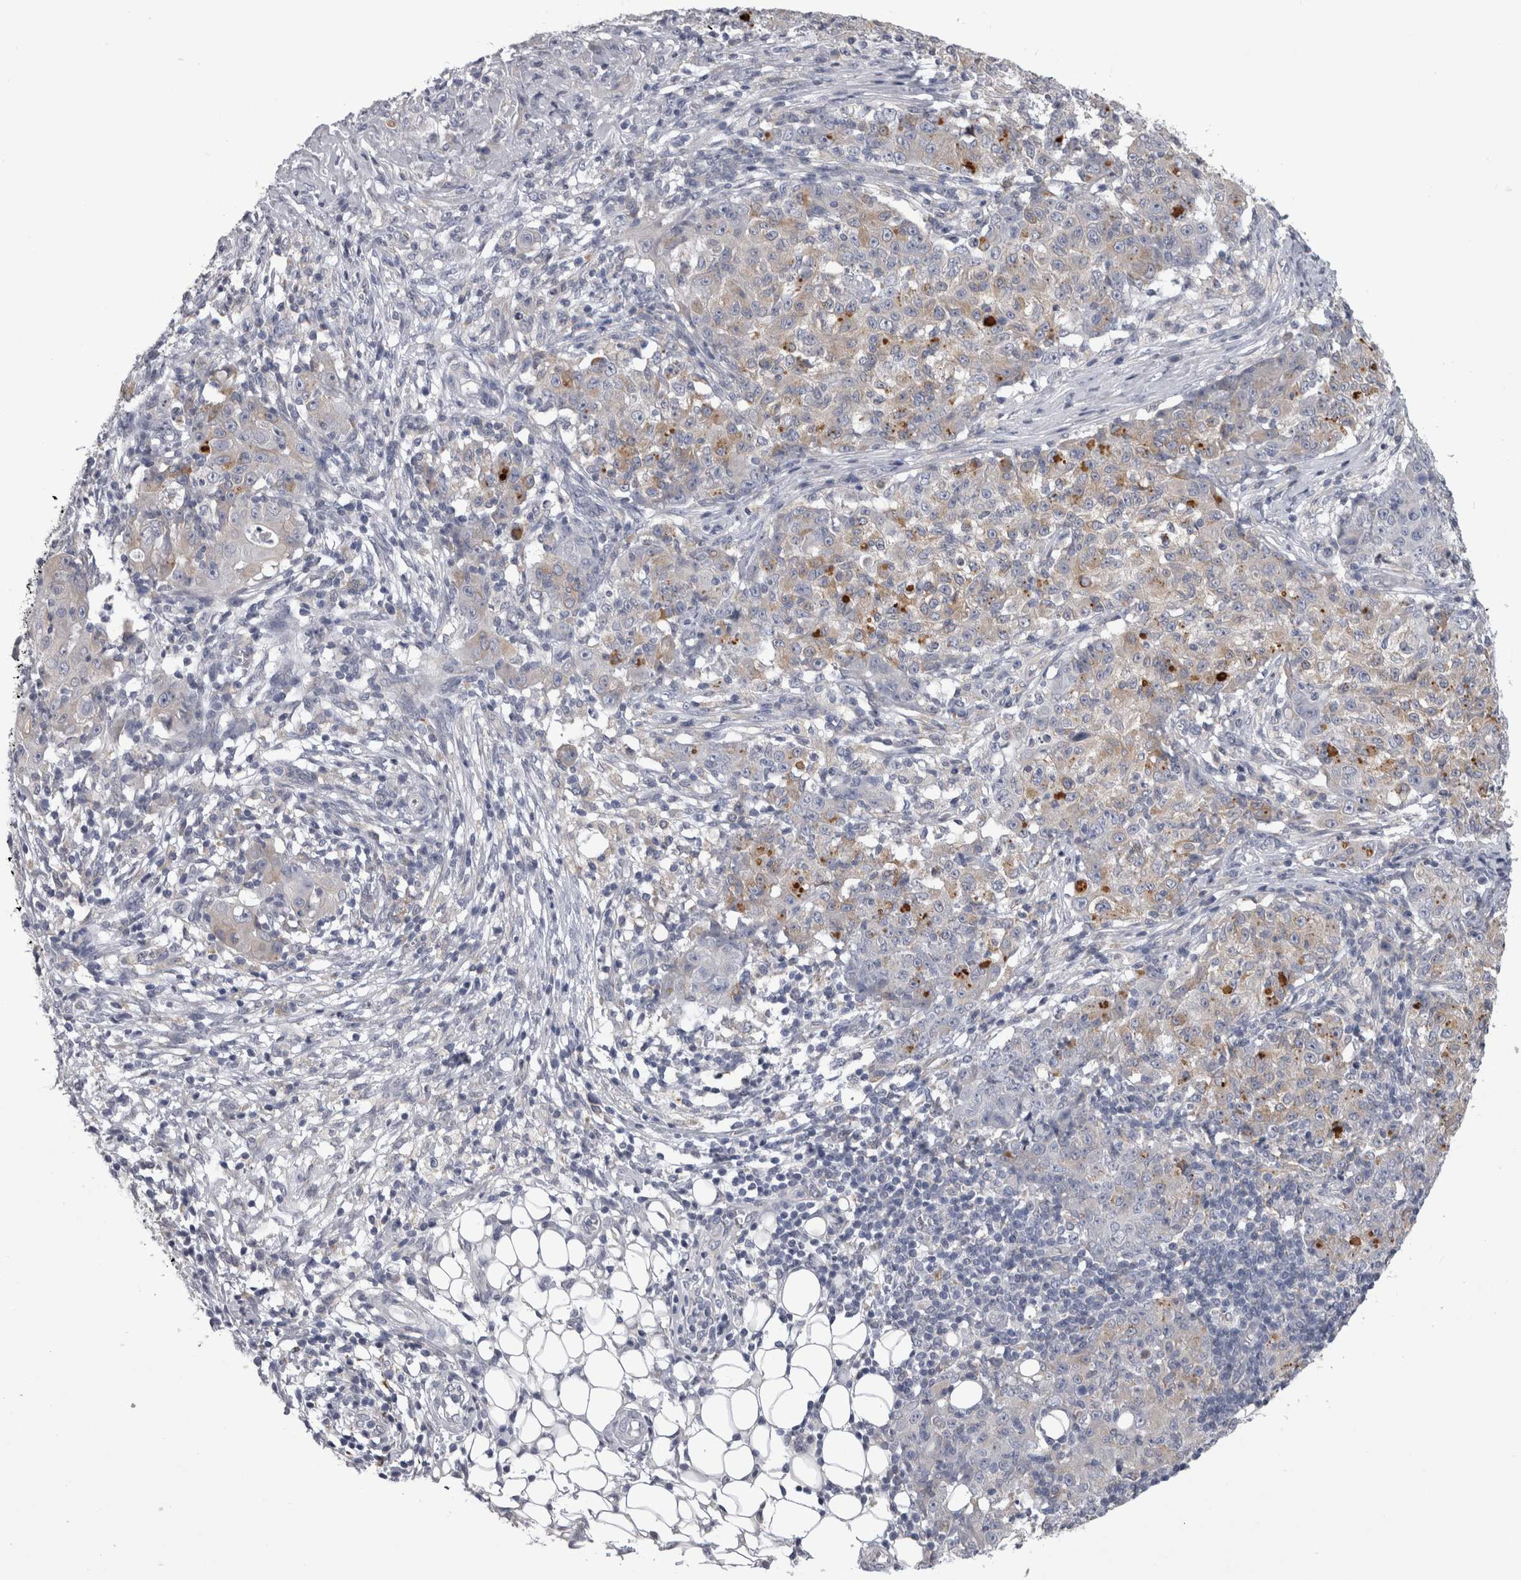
{"staining": {"intensity": "weak", "quantity": "<25%", "location": "cytoplasmic/membranous"}, "tissue": "ovarian cancer", "cell_type": "Tumor cells", "image_type": "cancer", "snomed": [{"axis": "morphology", "description": "Carcinoma, endometroid"}, {"axis": "topography", "description": "Ovary"}], "caption": "Ovarian endometroid carcinoma was stained to show a protein in brown. There is no significant staining in tumor cells.", "gene": "AFMID", "patient": {"sex": "female", "age": 42}}